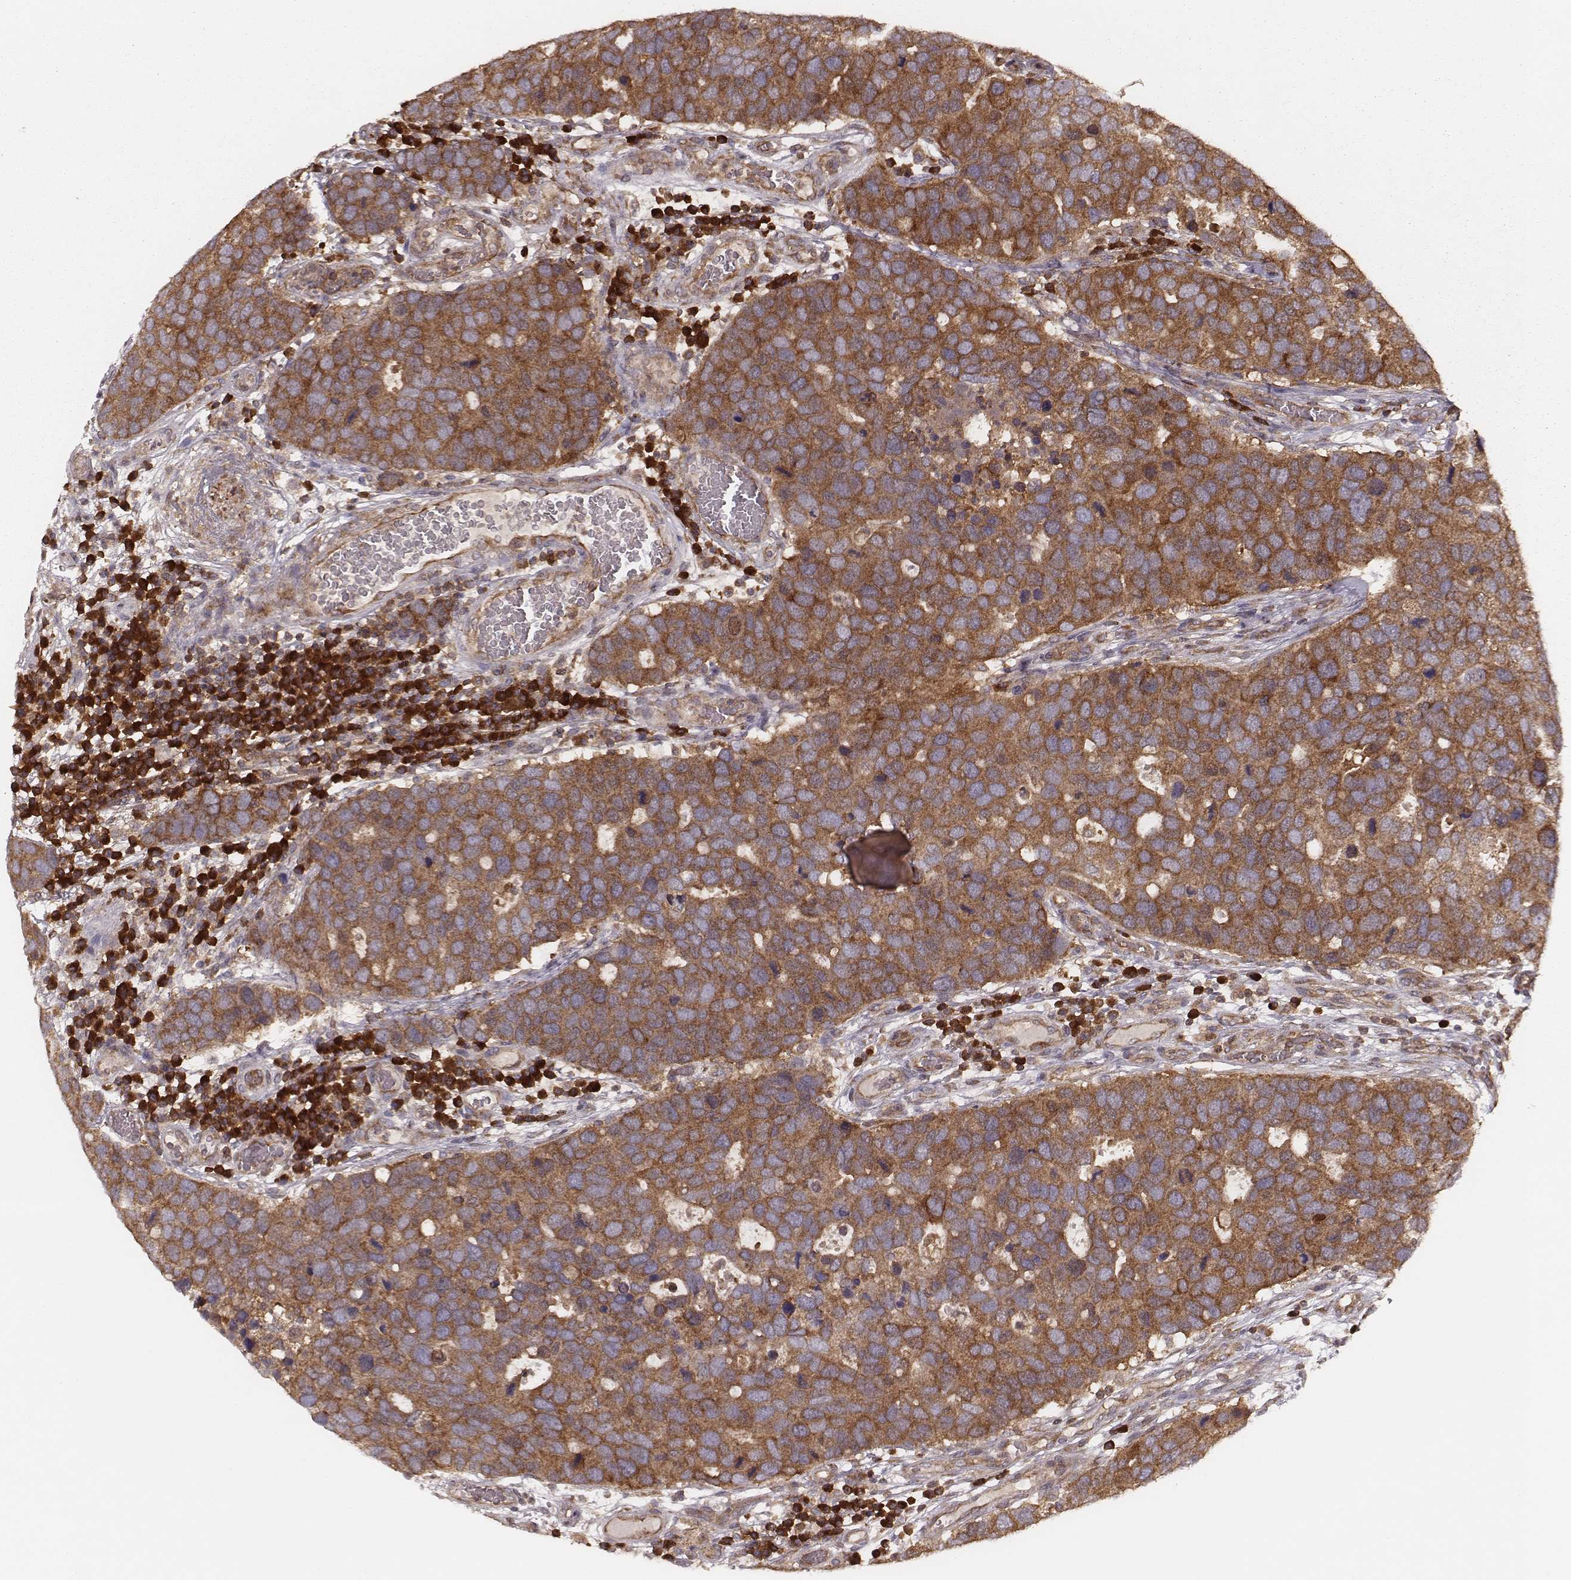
{"staining": {"intensity": "strong", "quantity": ">75%", "location": "cytoplasmic/membranous"}, "tissue": "breast cancer", "cell_type": "Tumor cells", "image_type": "cancer", "snomed": [{"axis": "morphology", "description": "Duct carcinoma"}, {"axis": "topography", "description": "Breast"}], "caption": "Immunohistochemical staining of breast invasive ductal carcinoma demonstrates high levels of strong cytoplasmic/membranous protein staining in about >75% of tumor cells. (brown staining indicates protein expression, while blue staining denotes nuclei).", "gene": "CARS1", "patient": {"sex": "female", "age": 83}}